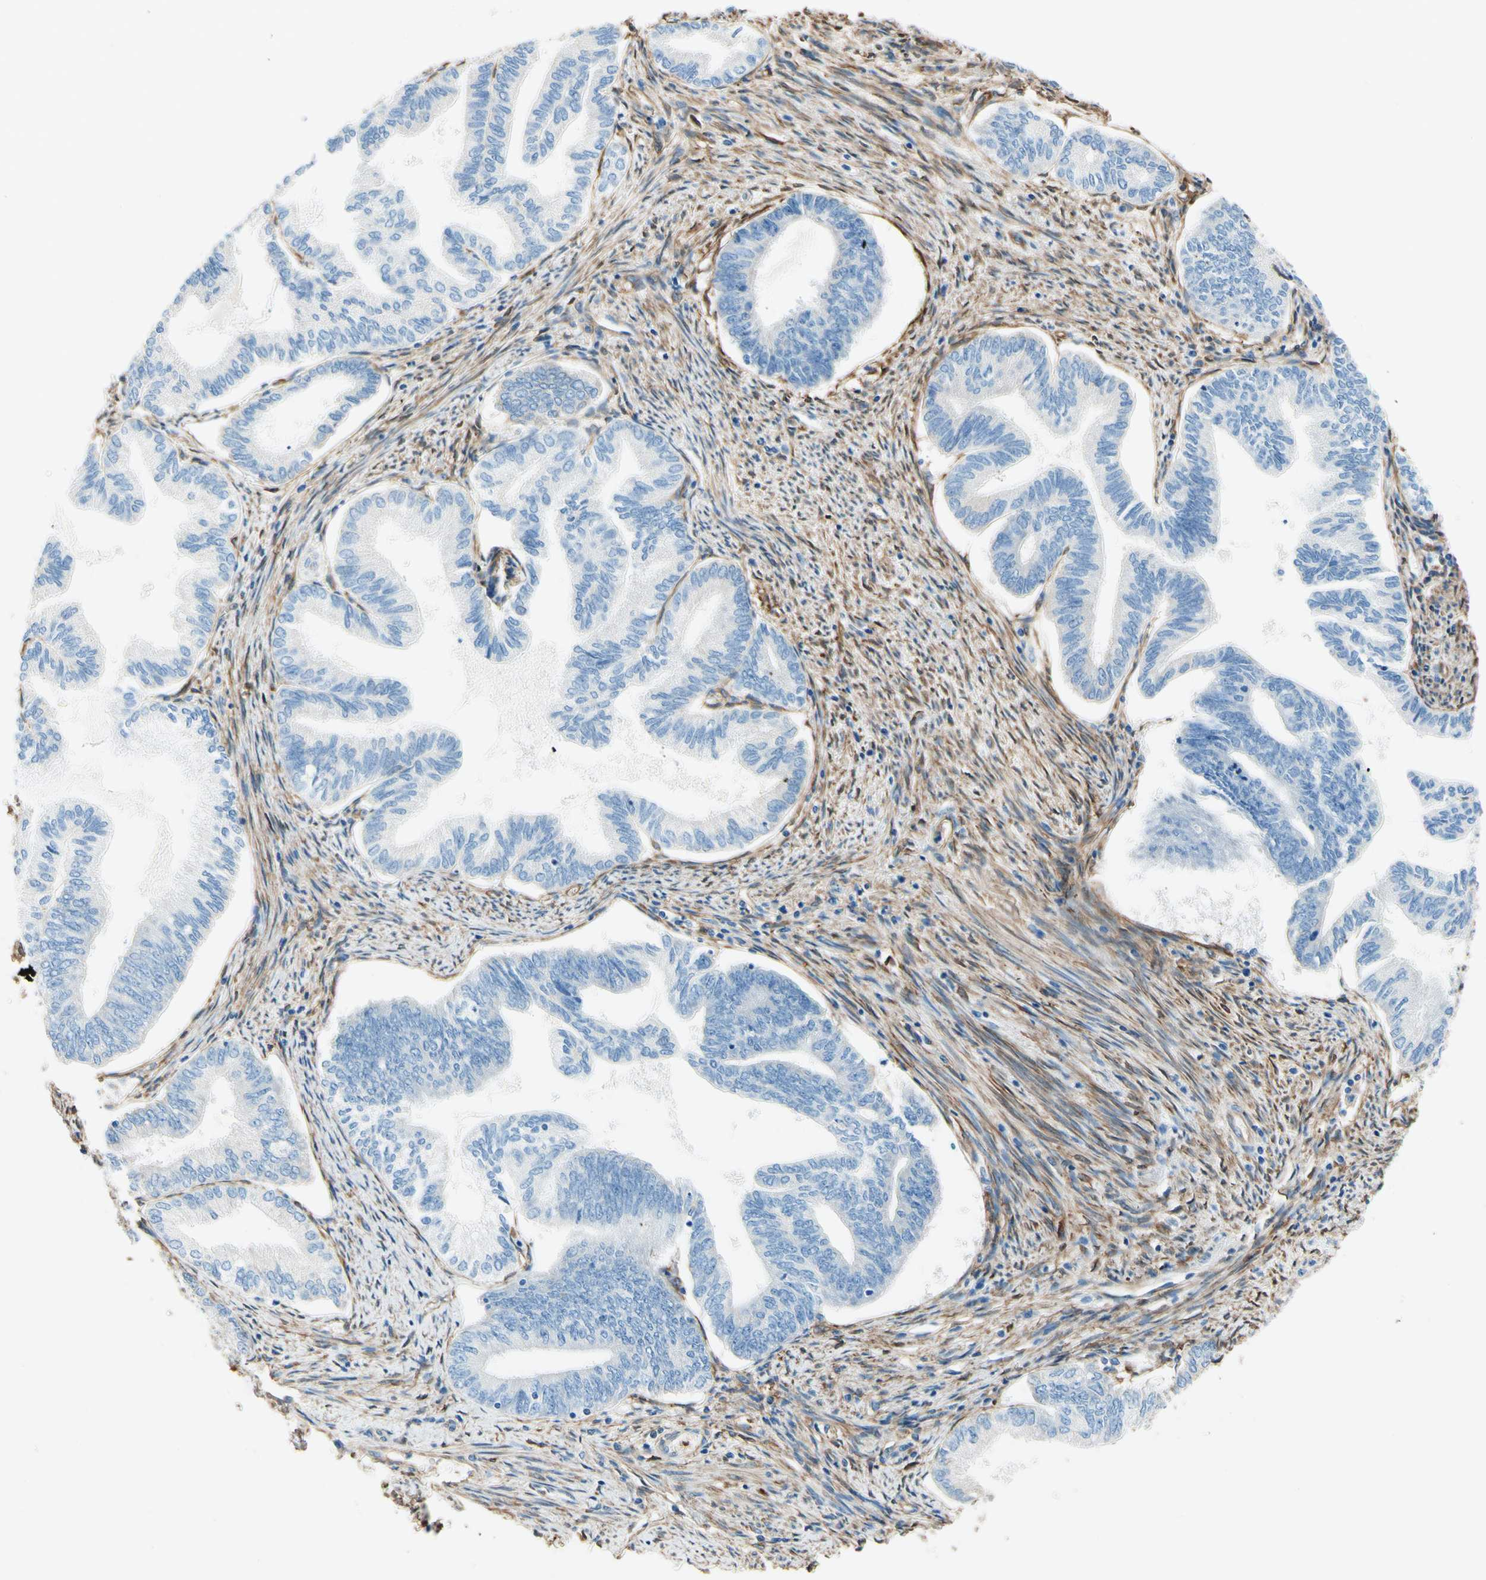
{"staining": {"intensity": "negative", "quantity": "none", "location": "none"}, "tissue": "endometrial cancer", "cell_type": "Tumor cells", "image_type": "cancer", "snomed": [{"axis": "morphology", "description": "Adenocarcinoma, NOS"}, {"axis": "topography", "description": "Endometrium"}], "caption": "This micrograph is of endometrial adenocarcinoma stained with immunohistochemistry to label a protein in brown with the nuclei are counter-stained blue. There is no expression in tumor cells. (Brightfield microscopy of DAB (3,3'-diaminobenzidine) IHC at high magnification).", "gene": "DPYSL3", "patient": {"sex": "female", "age": 86}}